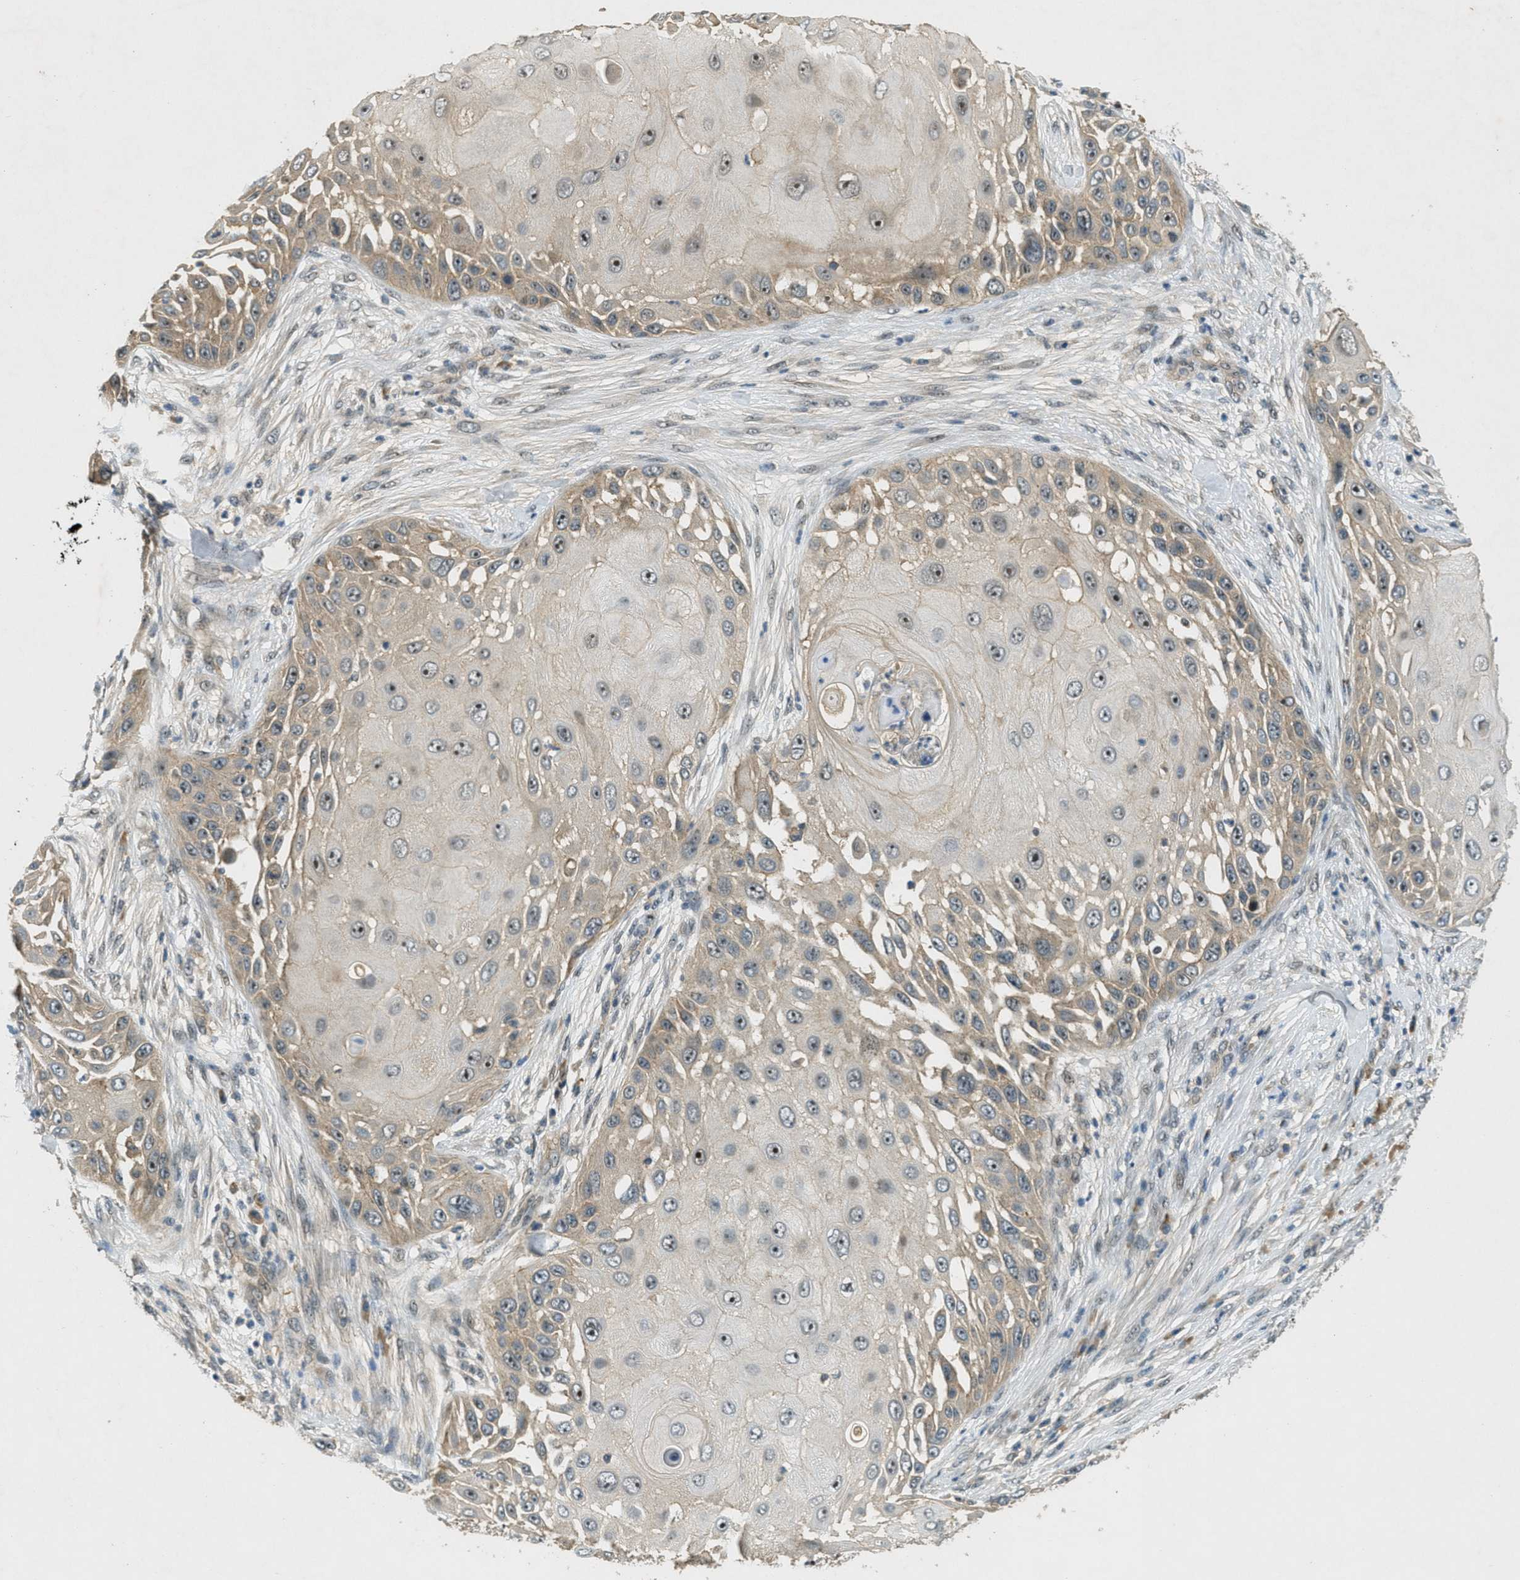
{"staining": {"intensity": "moderate", "quantity": "<25%", "location": "nuclear"}, "tissue": "skin cancer", "cell_type": "Tumor cells", "image_type": "cancer", "snomed": [{"axis": "morphology", "description": "Squamous cell carcinoma, NOS"}, {"axis": "topography", "description": "Skin"}], "caption": "Approximately <25% of tumor cells in skin squamous cell carcinoma display moderate nuclear protein staining as visualized by brown immunohistochemical staining.", "gene": "STK11", "patient": {"sex": "female", "age": 44}}